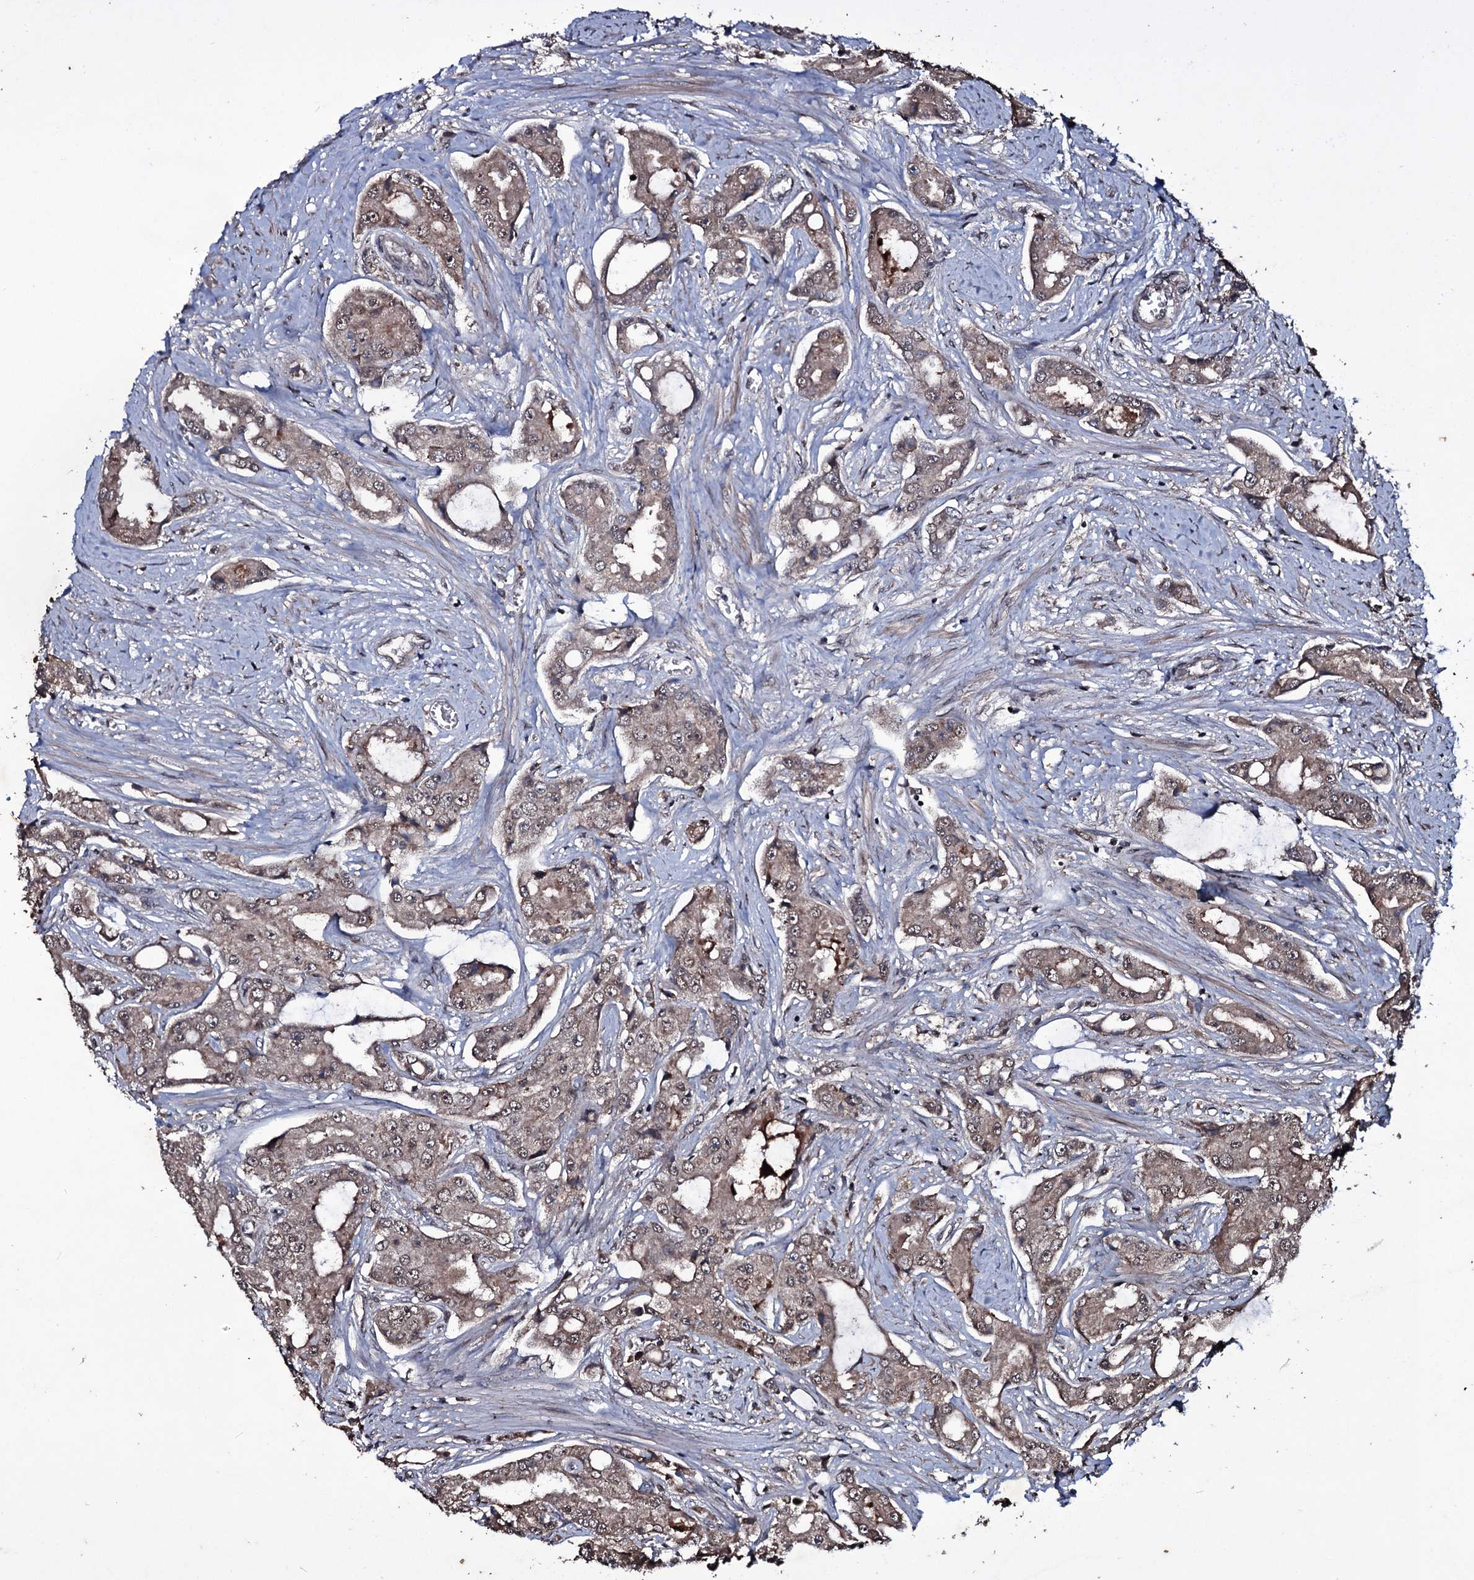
{"staining": {"intensity": "weak", "quantity": ">75%", "location": "cytoplasmic/membranous,nuclear"}, "tissue": "prostate cancer", "cell_type": "Tumor cells", "image_type": "cancer", "snomed": [{"axis": "morphology", "description": "Adenocarcinoma, High grade"}, {"axis": "topography", "description": "Prostate"}], "caption": "Immunohistochemical staining of prostate cancer exhibits low levels of weak cytoplasmic/membranous and nuclear protein staining in approximately >75% of tumor cells.", "gene": "MRPS31", "patient": {"sex": "male", "age": 73}}